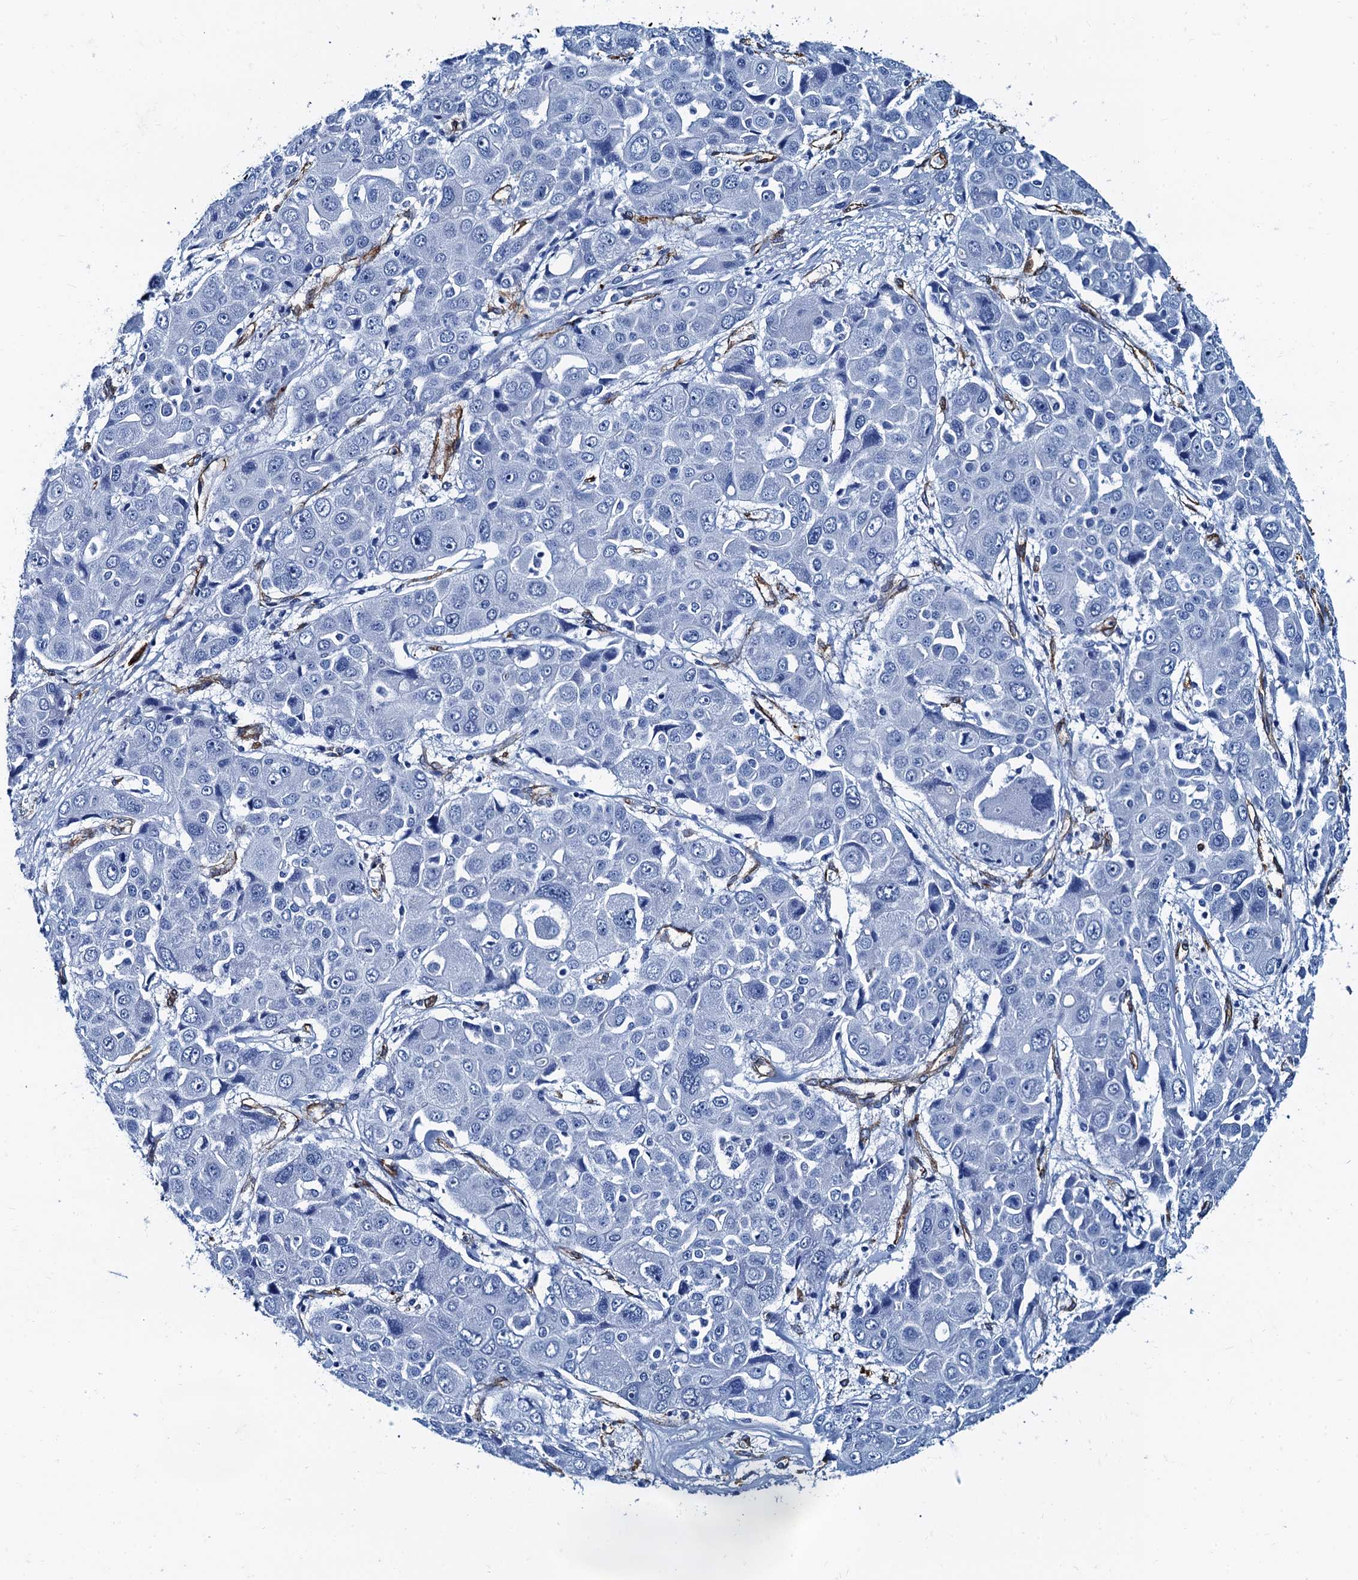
{"staining": {"intensity": "negative", "quantity": "none", "location": "none"}, "tissue": "liver cancer", "cell_type": "Tumor cells", "image_type": "cancer", "snomed": [{"axis": "morphology", "description": "Cholangiocarcinoma"}, {"axis": "topography", "description": "Liver"}], "caption": "Cholangiocarcinoma (liver) was stained to show a protein in brown. There is no significant staining in tumor cells.", "gene": "CAVIN2", "patient": {"sex": "male", "age": 67}}